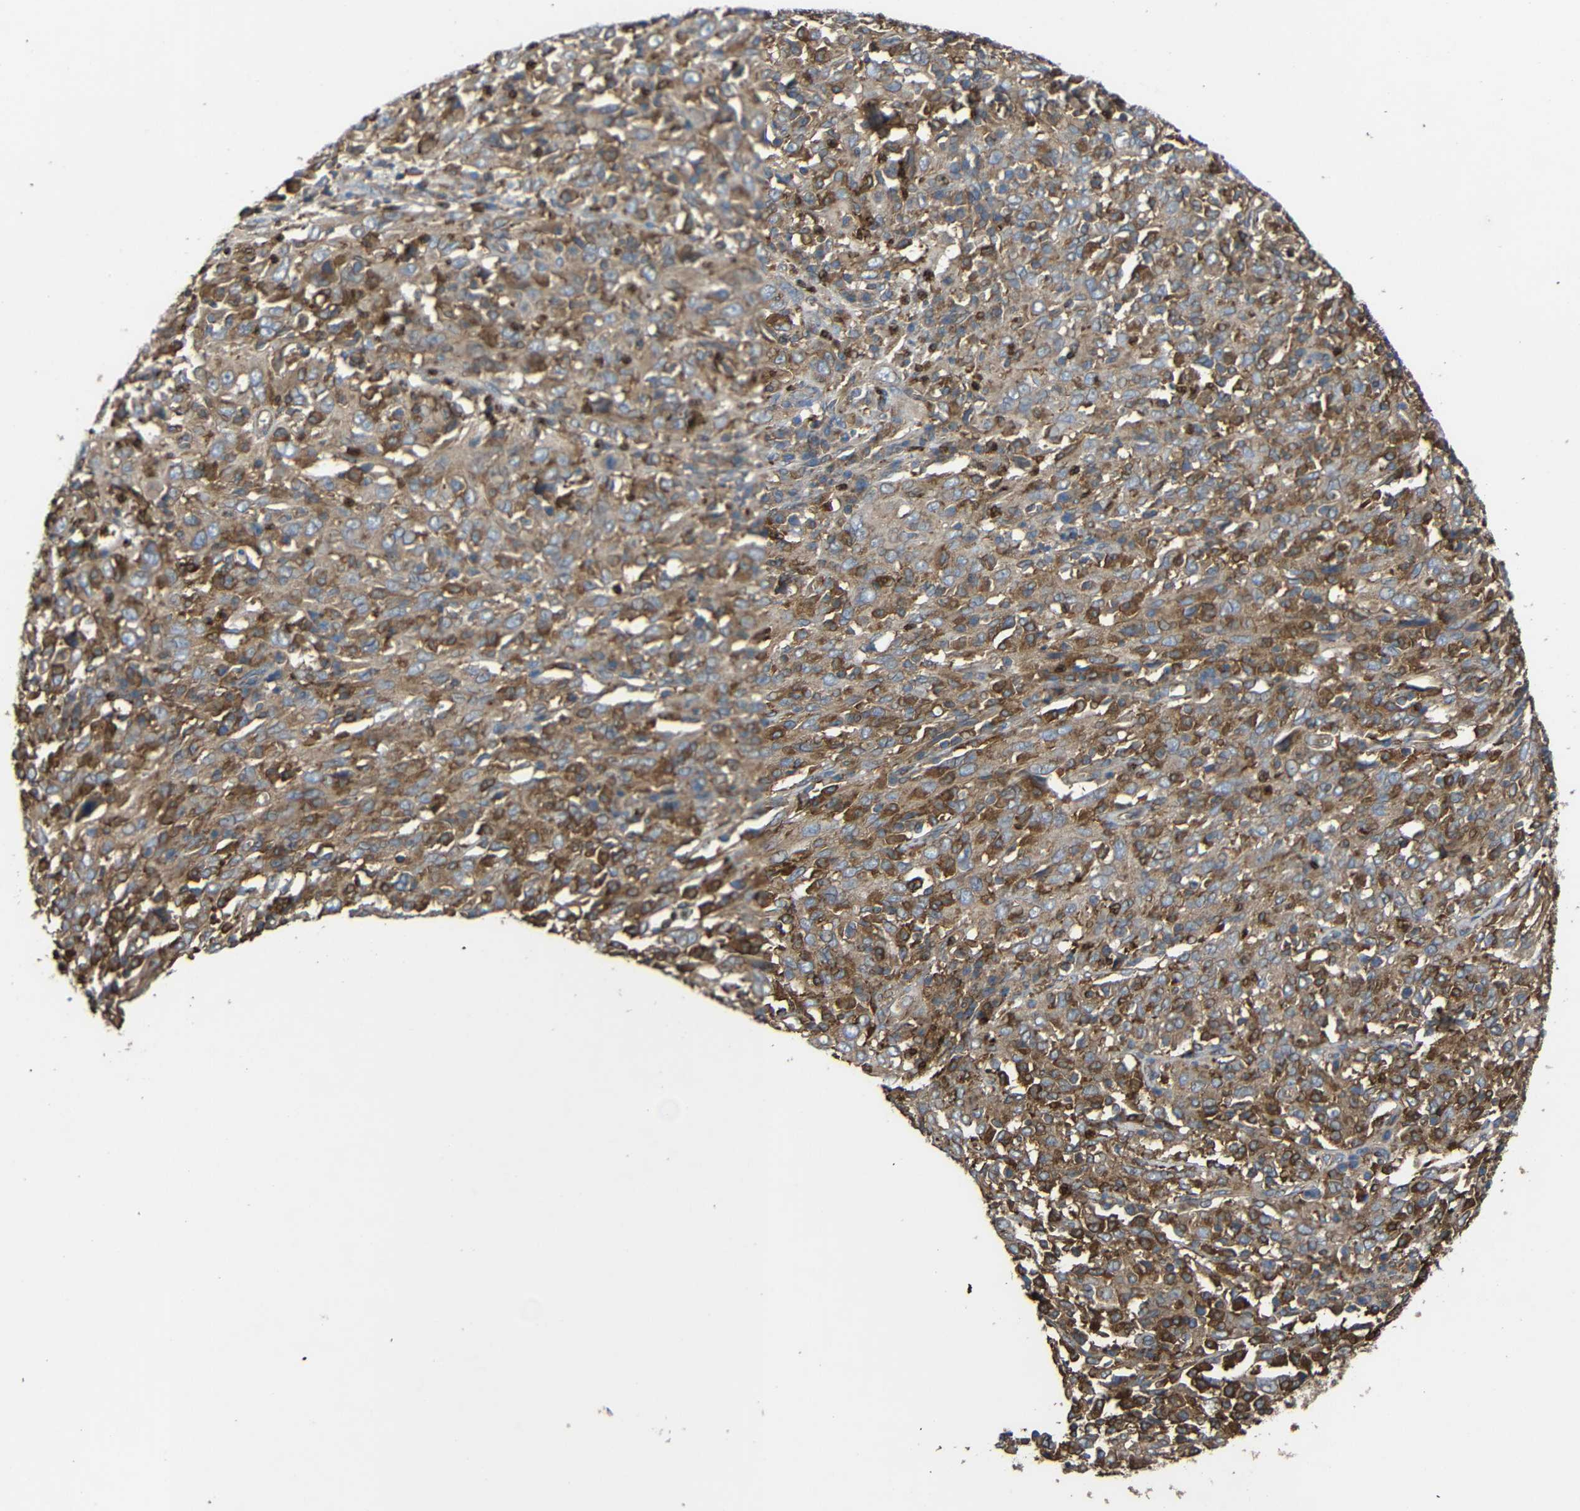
{"staining": {"intensity": "moderate", "quantity": ">75%", "location": "cytoplasmic/membranous"}, "tissue": "cervical cancer", "cell_type": "Tumor cells", "image_type": "cancer", "snomed": [{"axis": "morphology", "description": "Squamous cell carcinoma, NOS"}, {"axis": "topography", "description": "Cervix"}], "caption": "Immunohistochemistry (DAB) staining of human cervical squamous cell carcinoma exhibits moderate cytoplasmic/membranous protein staining in about >75% of tumor cells.", "gene": "TREM2", "patient": {"sex": "female", "age": 46}}